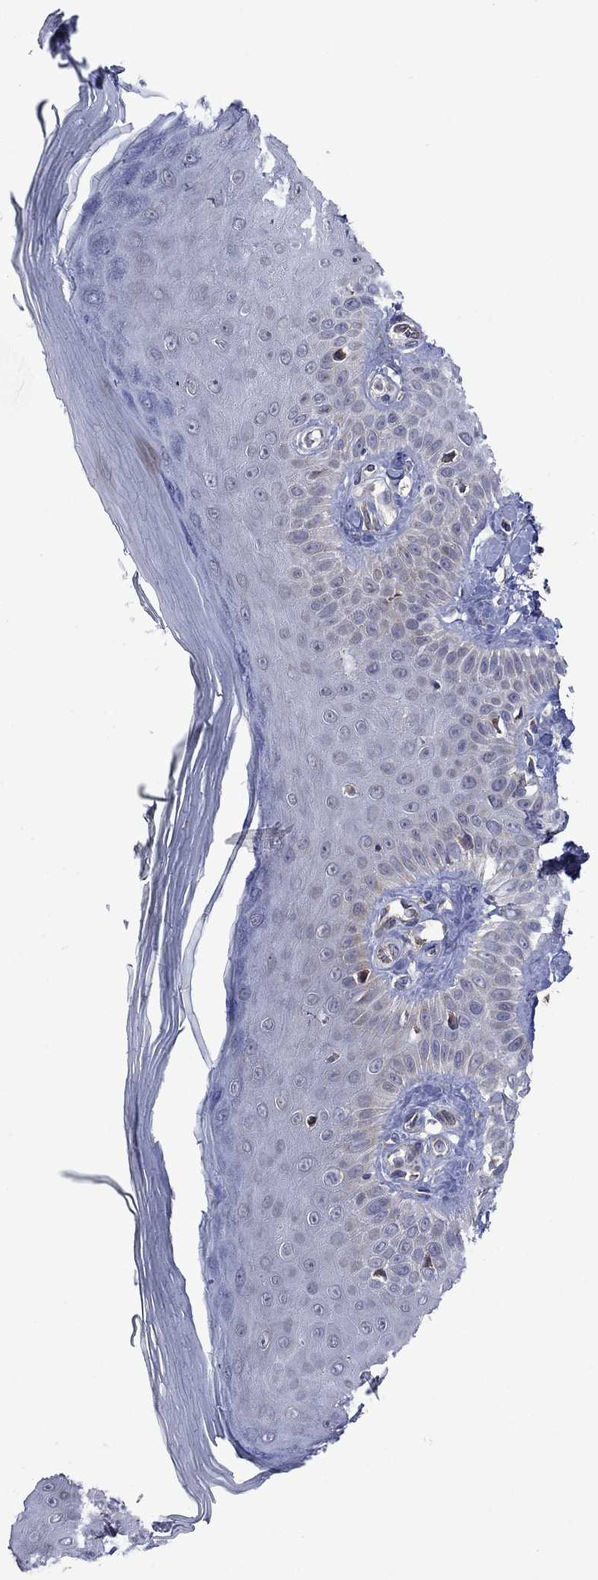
{"staining": {"intensity": "negative", "quantity": "none", "location": "none"}, "tissue": "skin", "cell_type": "Fibroblasts", "image_type": "normal", "snomed": [{"axis": "morphology", "description": "Normal tissue, NOS"}, {"axis": "morphology", "description": "Inflammation, NOS"}, {"axis": "morphology", "description": "Fibrosis, NOS"}, {"axis": "topography", "description": "Skin"}], "caption": "IHC photomicrograph of normal skin stained for a protein (brown), which exhibits no expression in fibroblasts.", "gene": "FURIN", "patient": {"sex": "male", "age": 71}}